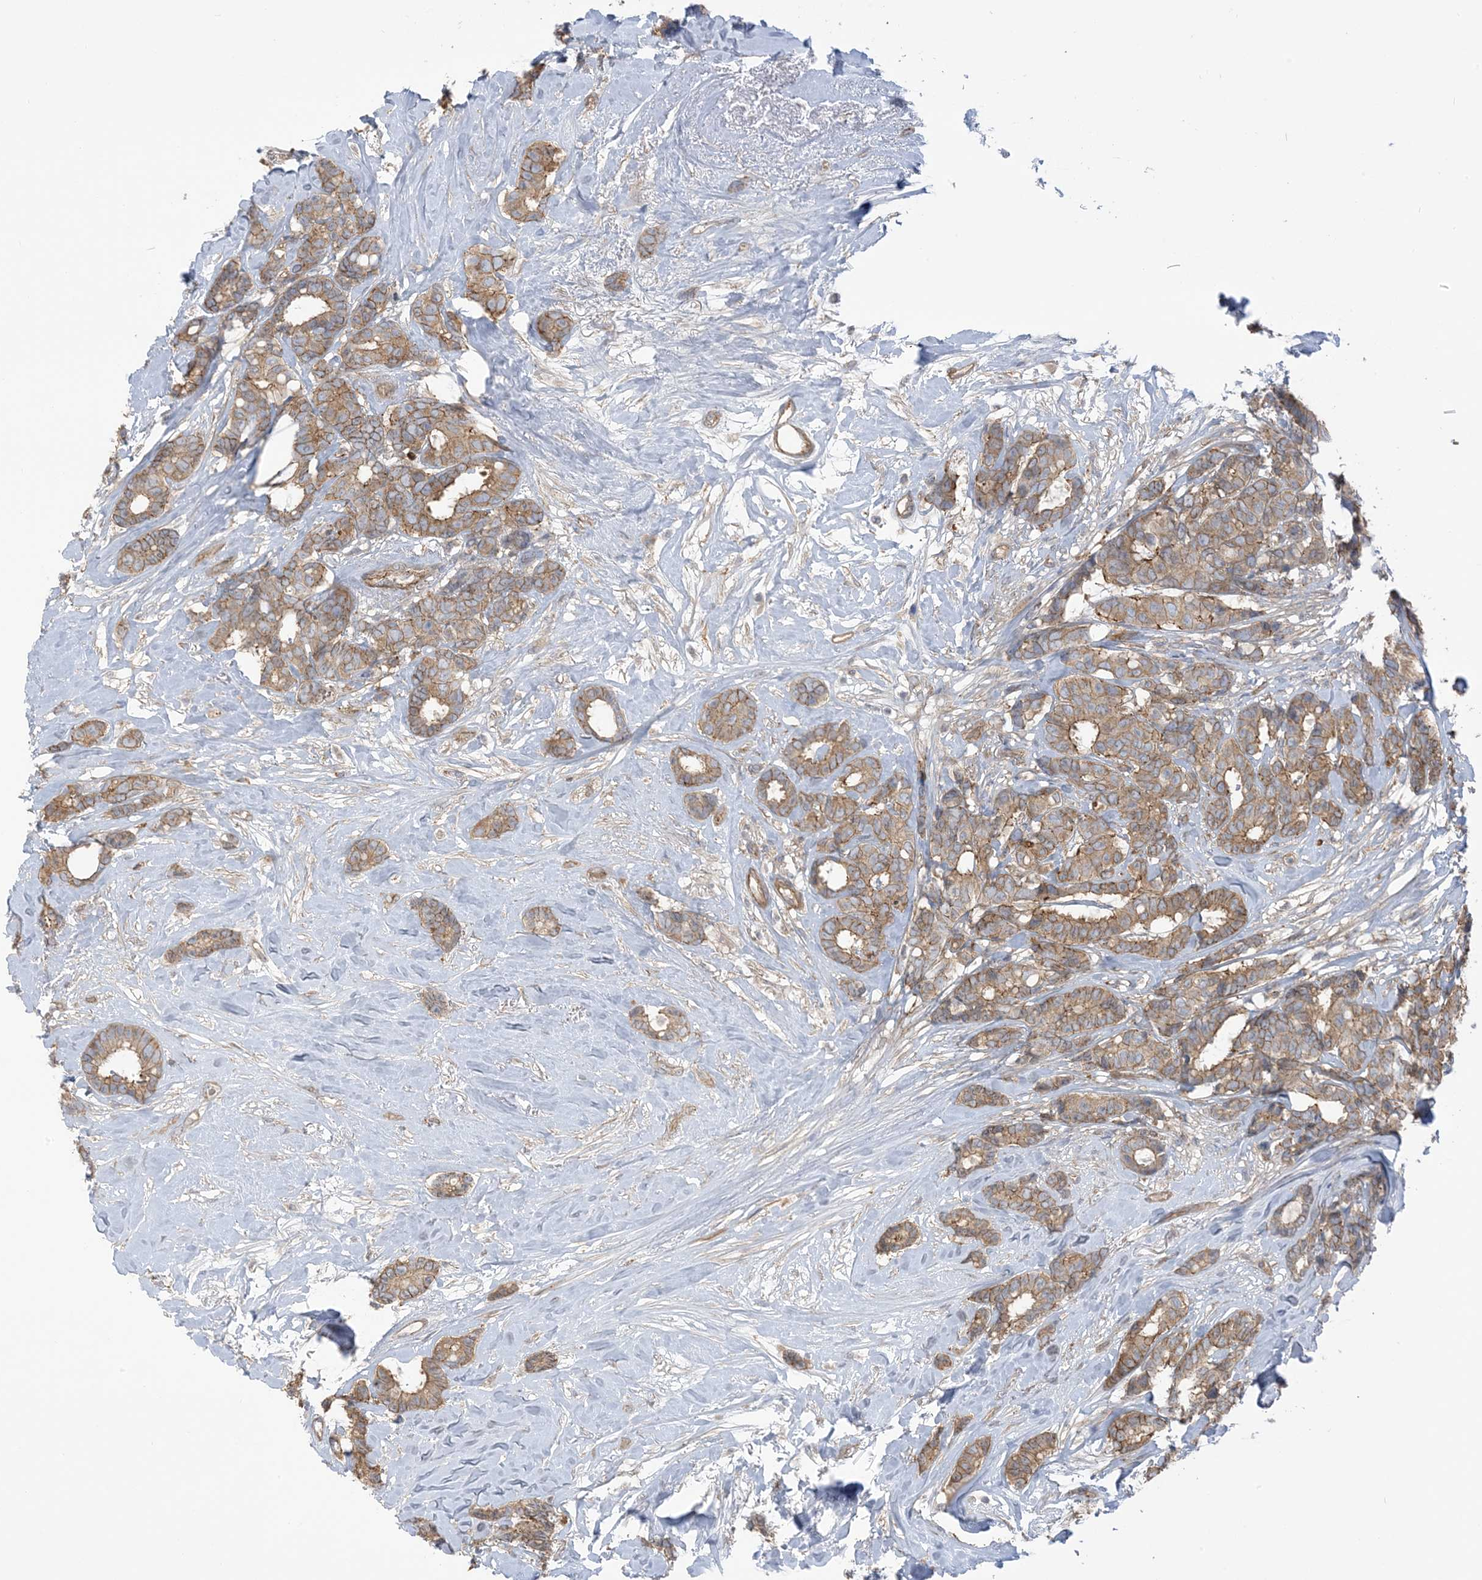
{"staining": {"intensity": "moderate", "quantity": ">75%", "location": "cytoplasmic/membranous"}, "tissue": "breast cancer", "cell_type": "Tumor cells", "image_type": "cancer", "snomed": [{"axis": "morphology", "description": "Duct carcinoma"}, {"axis": "topography", "description": "Breast"}], "caption": "A brown stain labels moderate cytoplasmic/membranous expression of a protein in human breast cancer (invasive ductal carcinoma) tumor cells. (Brightfield microscopy of DAB IHC at high magnification).", "gene": "ICMT", "patient": {"sex": "female", "age": 87}}